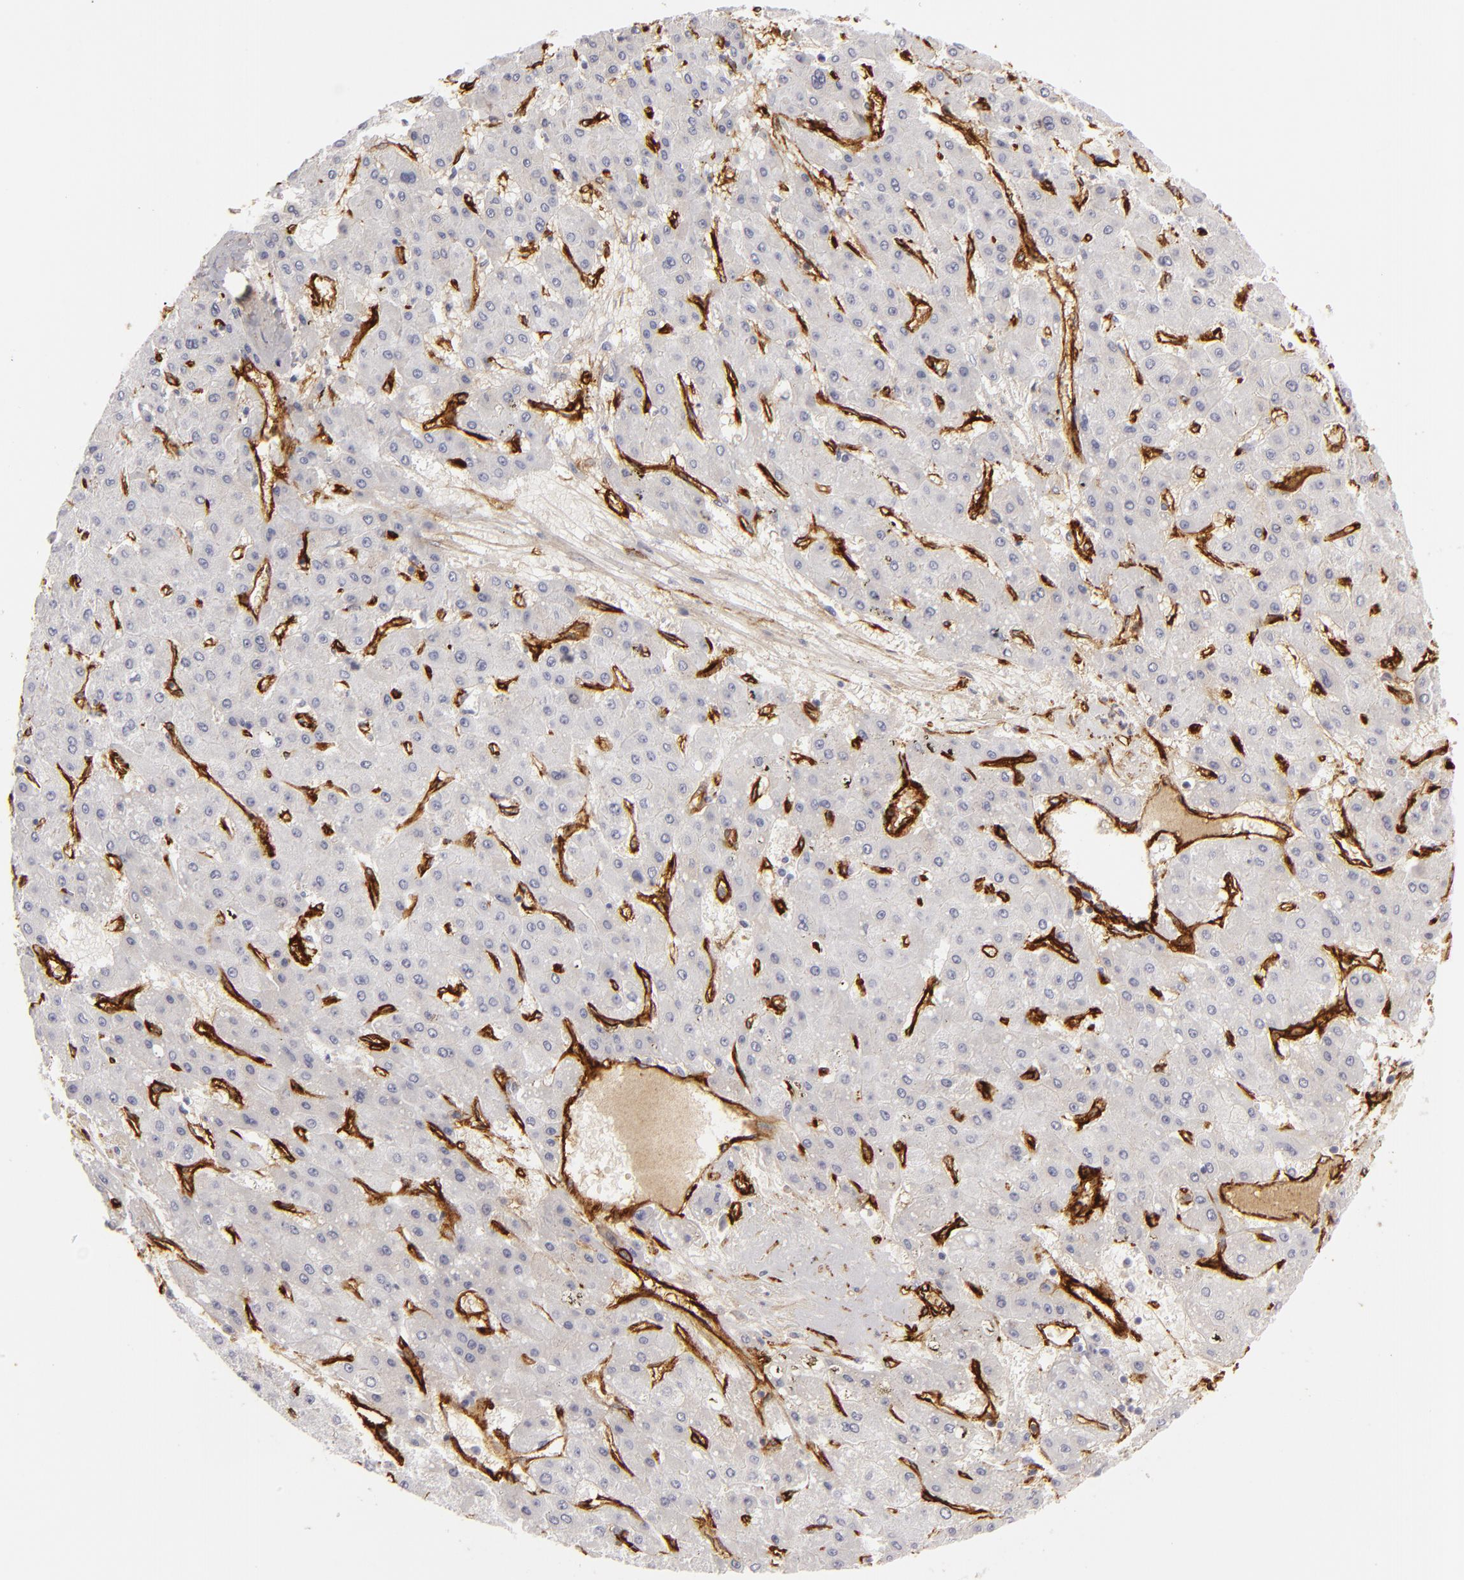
{"staining": {"intensity": "negative", "quantity": "none", "location": "none"}, "tissue": "liver cancer", "cell_type": "Tumor cells", "image_type": "cancer", "snomed": [{"axis": "morphology", "description": "Carcinoma, Hepatocellular, NOS"}, {"axis": "topography", "description": "Liver"}], "caption": "DAB immunohistochemical staining of liver hepatocellular carcinoma exhibits no significant expression in tumor cells.", "gene": "MCAM", "patient": {"sex": "female", "age": 52}}